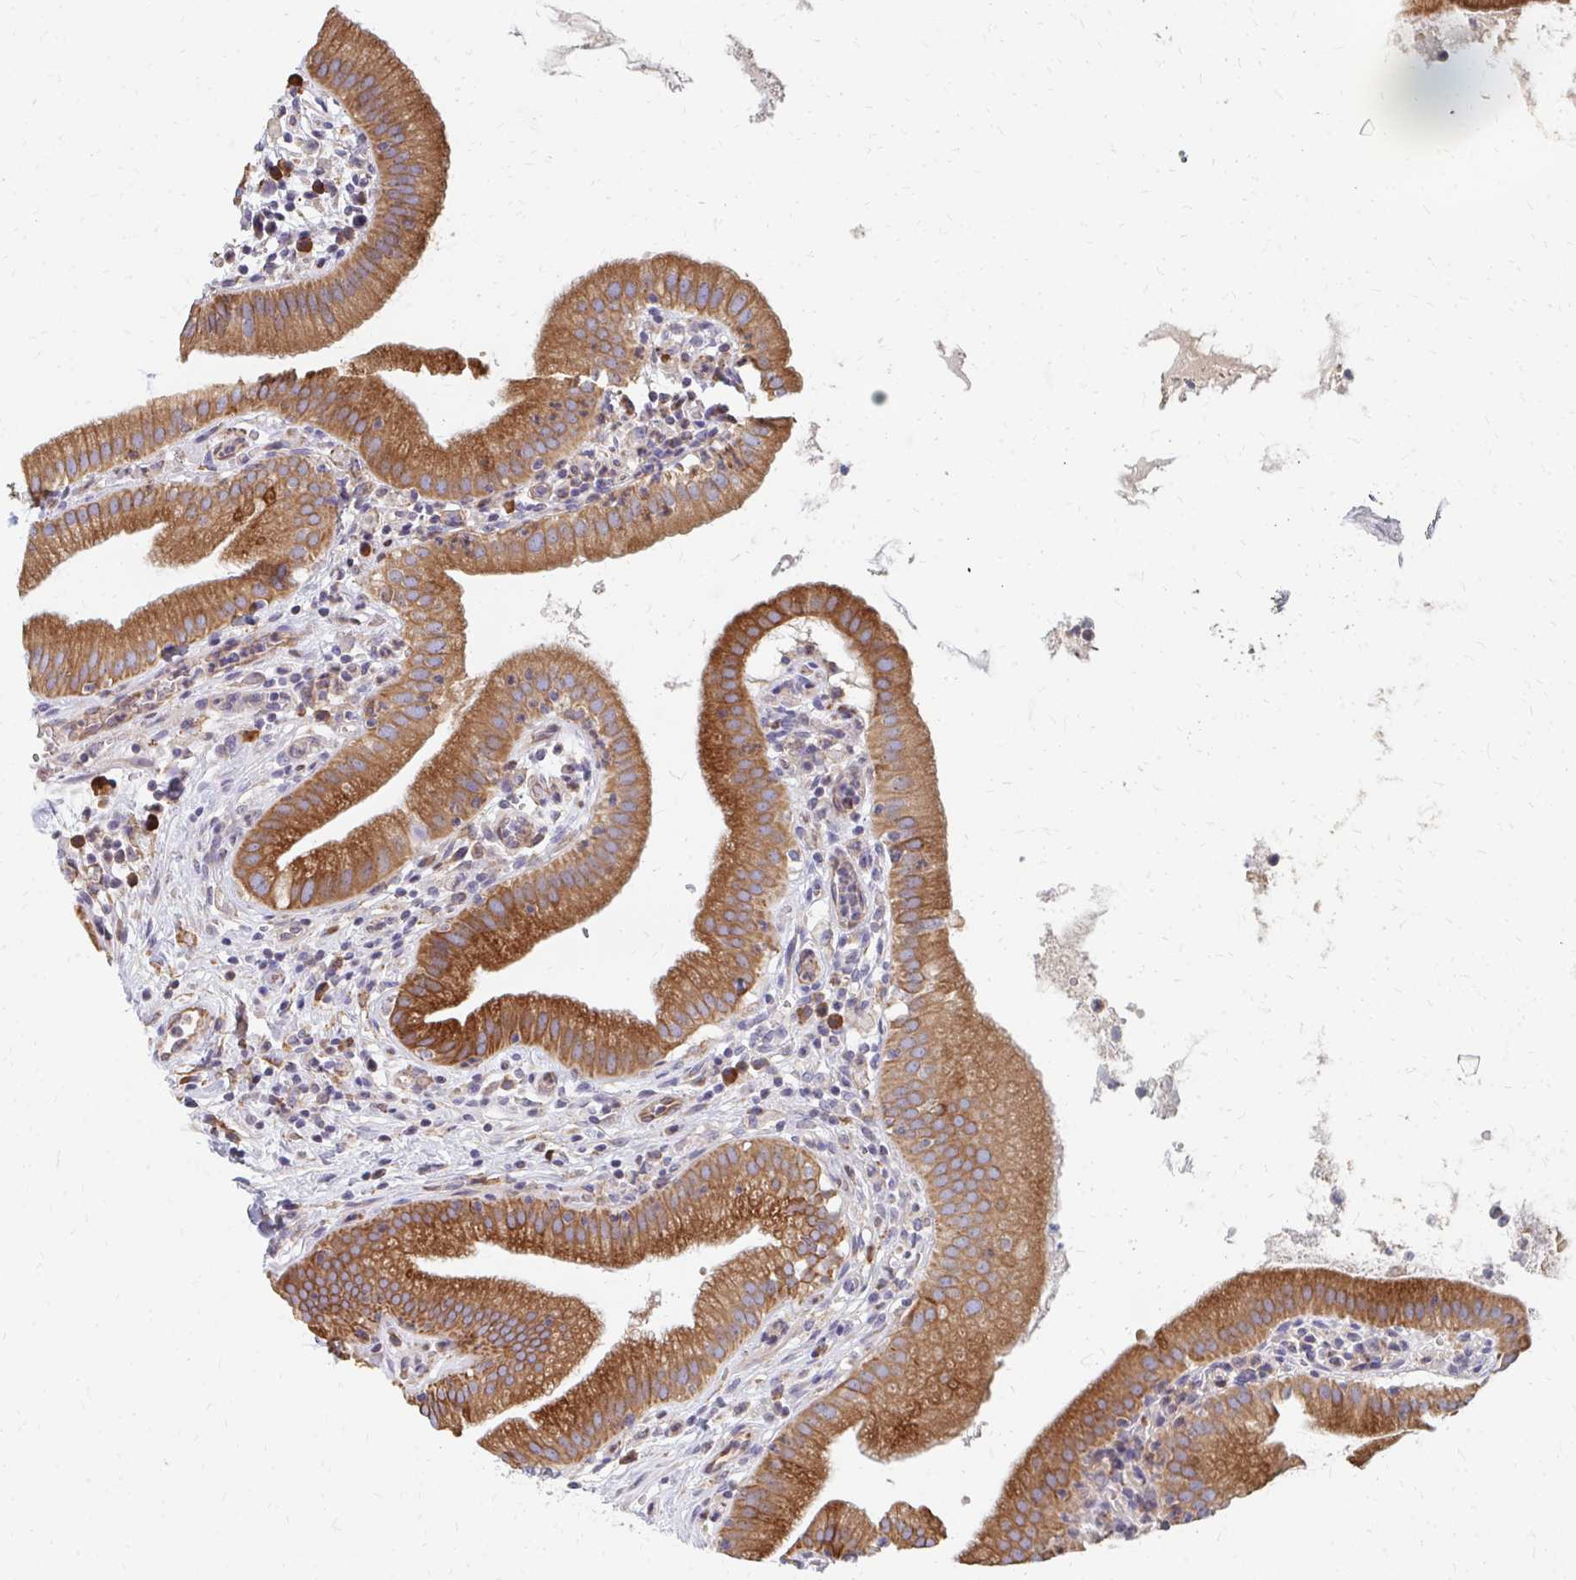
{"staining": {"intensity": "moderate", "quantity": ">75%", "location": "cytoplasmic/membranous"}, "tissue": "gallbladder", "cell_type": "Glandular cells", "image_type": "normal", "snomed": [{"axis": "morphology", "description": "Normal tissue, NOS"}, {"axis": "topography", "description": "Gallbladder"}], "caption": "High-magnification brightfield microscopy of unremarkable gallbladder stained with DAB (brown) and counterstained with hematoxylin (blue). glandular cells exhibit moderate cytoplasmic/membranous positivity is identified in about>75% of cells. (DAB (3,3'-diaminobenzidine) = brown stain, brightfield microscopy at high magnification).", "gene": "PPP1R13L", "patient": {"sex": "female", "age": 65}}